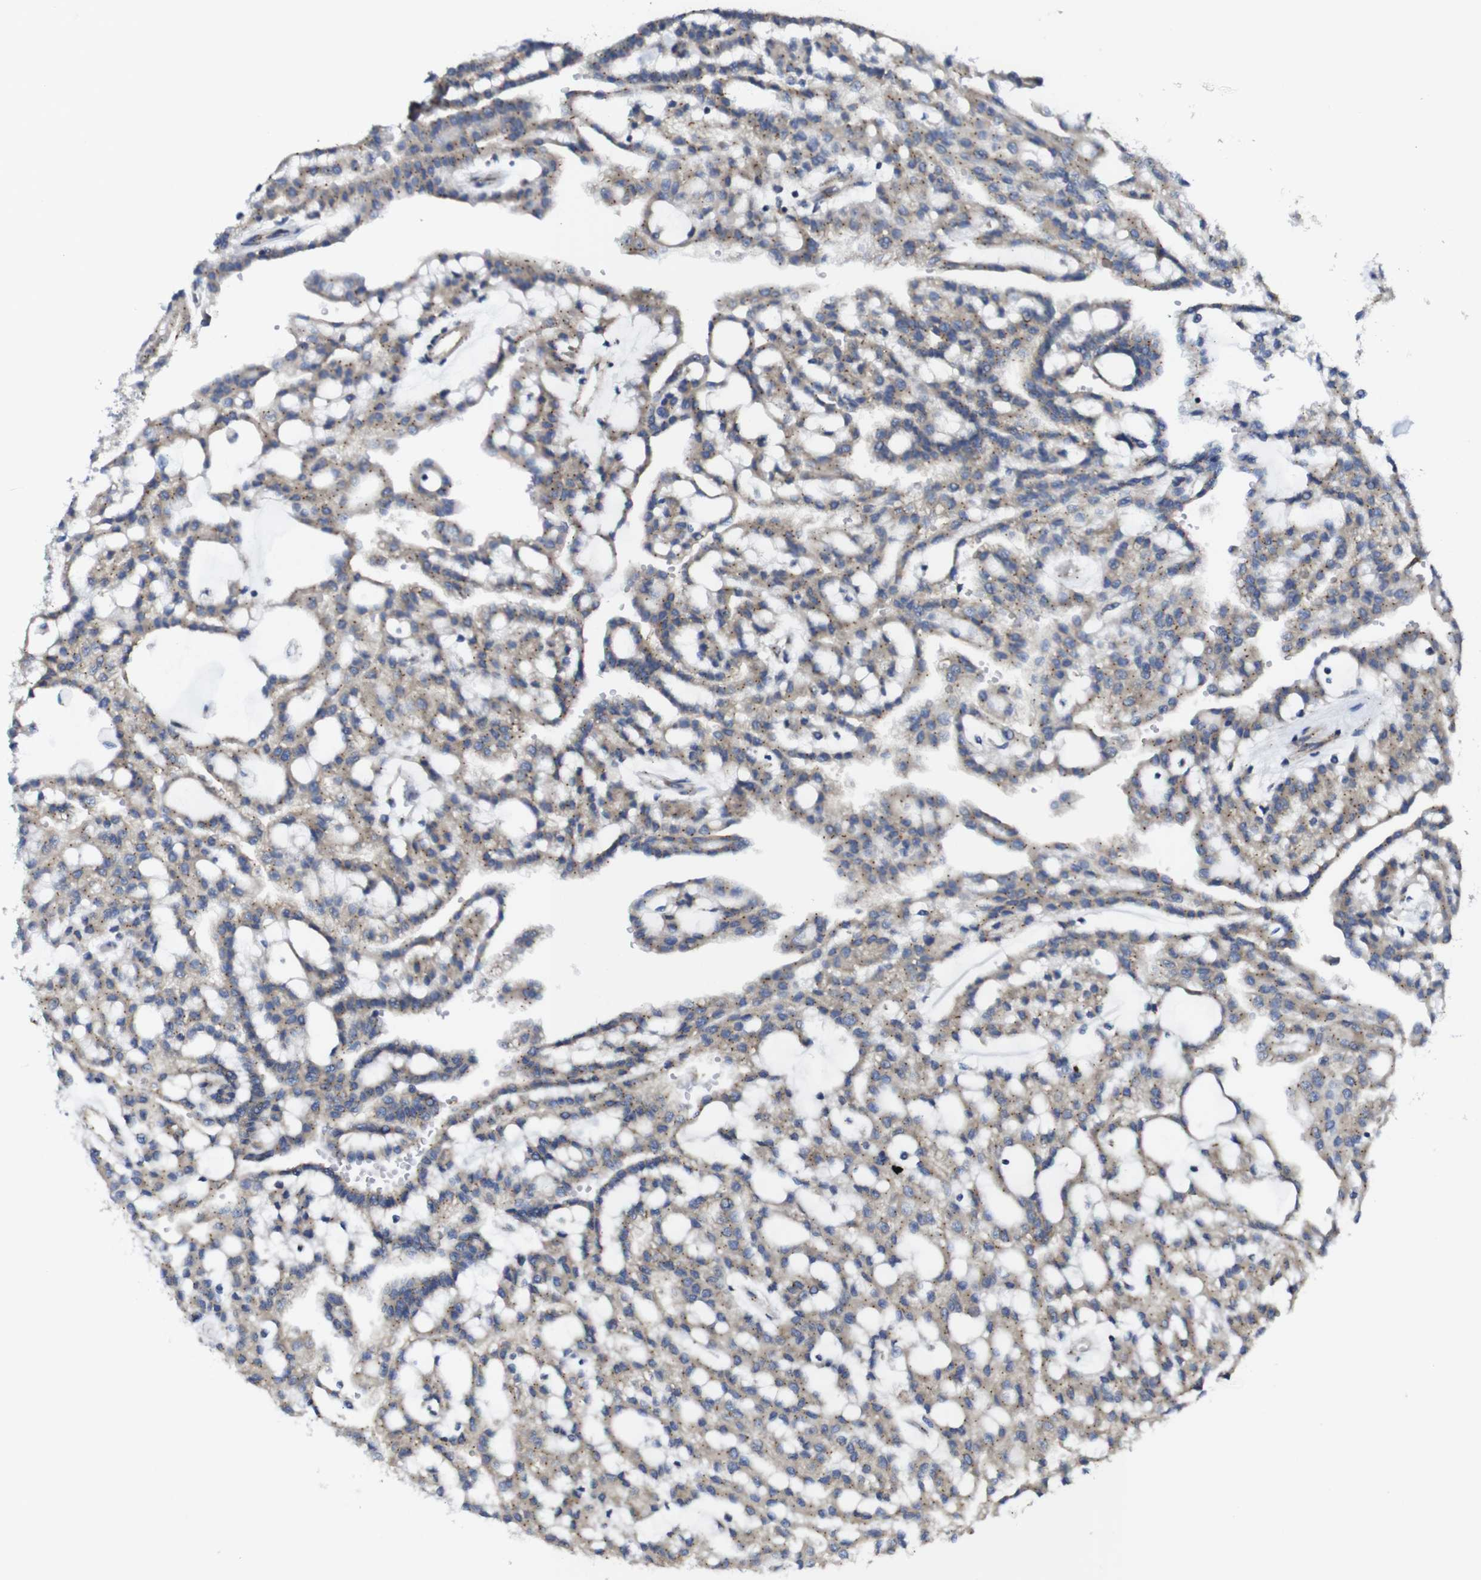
{"staining": {"intensity": "weak", "quantity": ">75%", "location": "cytoplasmic/membranous"}, "tissue": "renal cancer", "cell_type": "Tumor cells", "image_type": "cancer", "snomed": [{"axis": "morphology", "description": "Adenocarcinoma, NOS"}, {"axis": "topography", "description": "Kidney"}], "caption": "DAB (3,3'-diaminobenzidine) immunohistochemical staining of renal adenocarcinoma demonstrates weak cytoplasmic/membranous protein expression in about >75% of tumor cells.", "gene": "DDRGK1", "patient": {"sex": "male", "age": 63}}